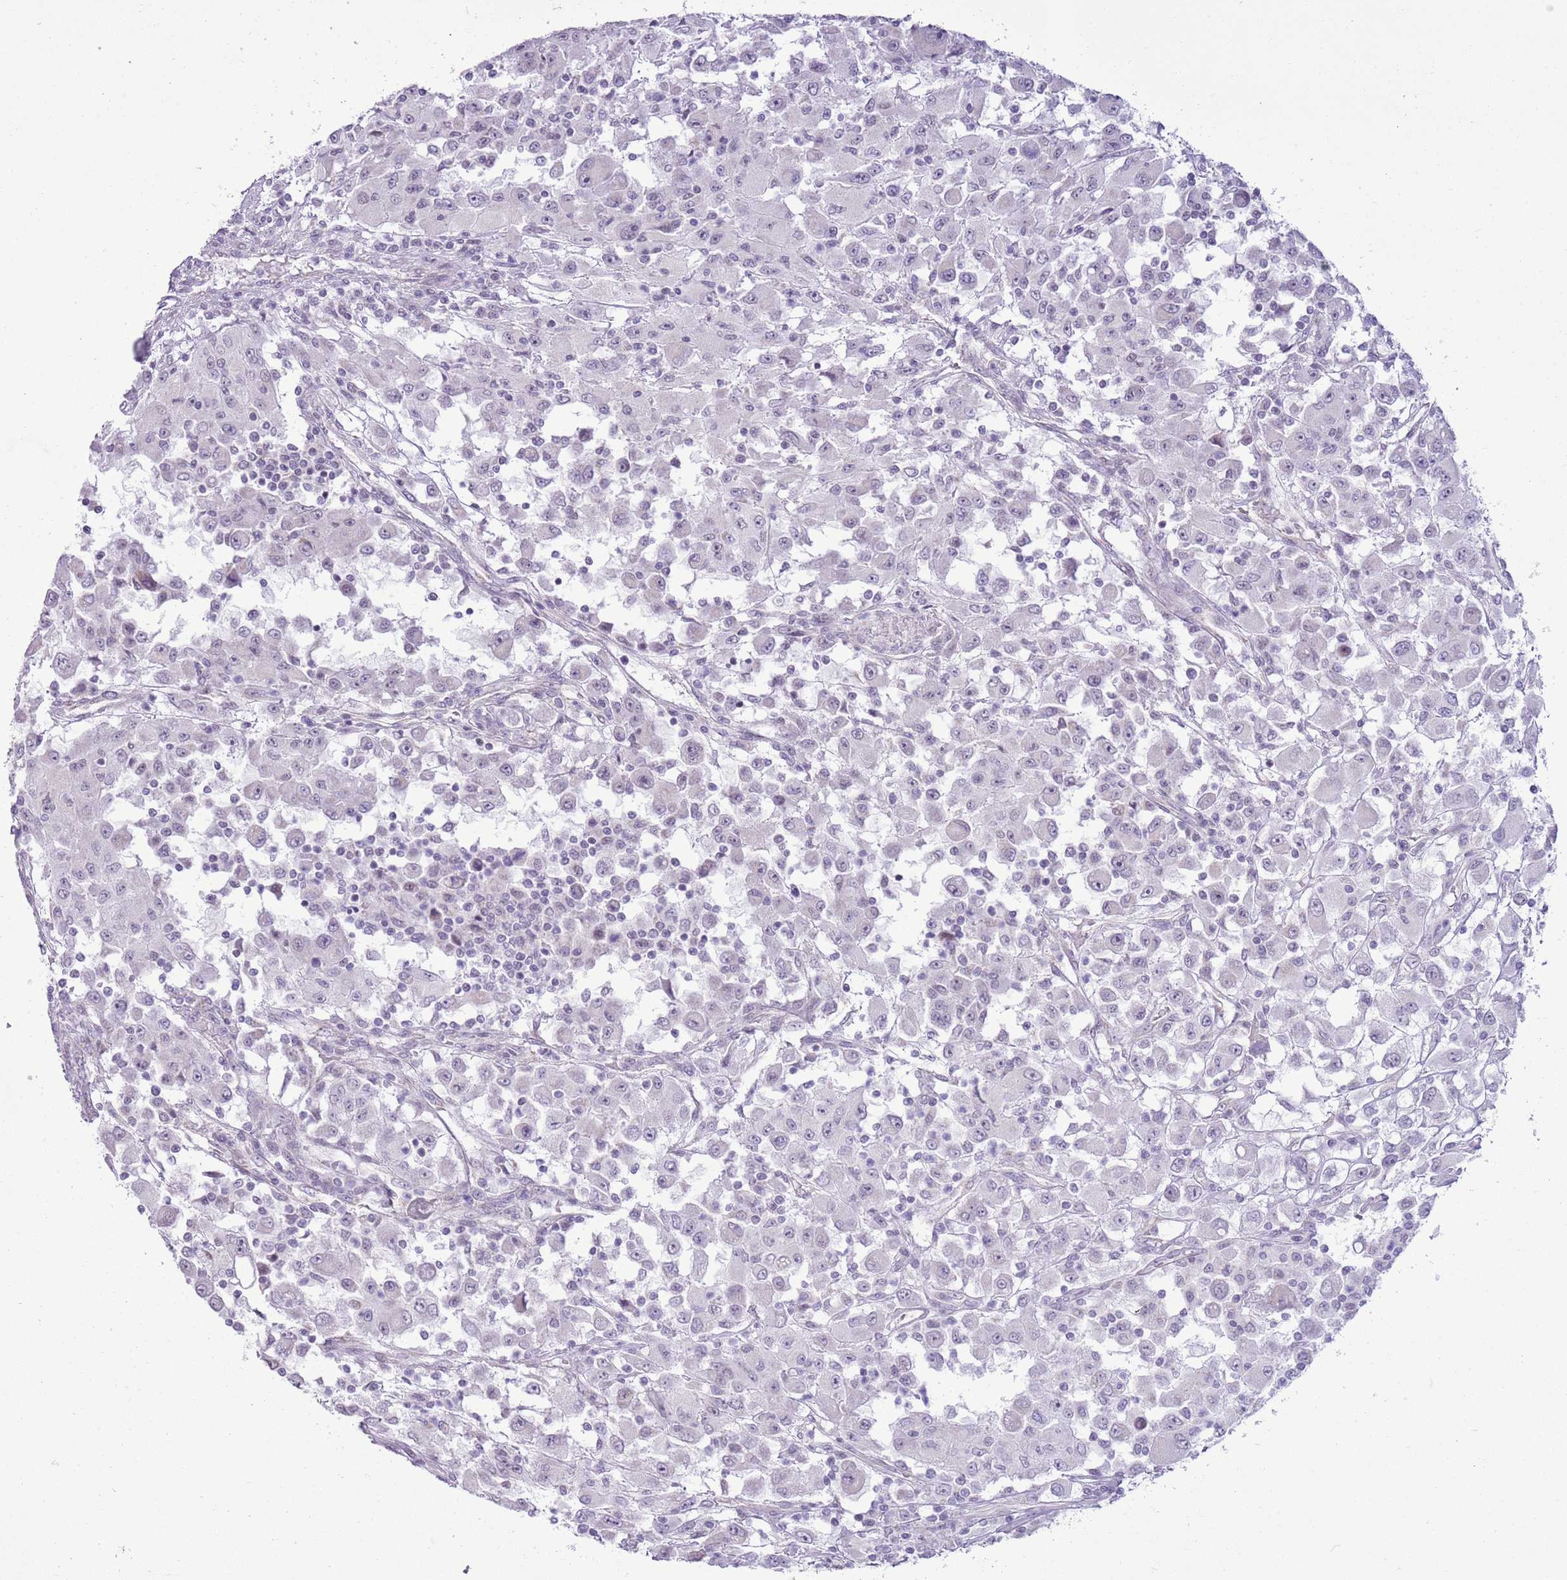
{"staining": {"intensity": "negative", "quantity": "none", "location": "none"}, "tissue": "renal cancer", "cell_type": "Tumor cells", "image_type": "cancer", "snomed": [{"axis": "morphology", "description": "Adenocarcinoma, NOS"}, {"axis": "topography", "description": "Kidney"}], "caption": "An immunohistochemistry (IHC) photomicrograph of renal cancer (adenocarcinoma) is shown. There is no staining in tumor cells of renal cancer (adenocarcinoma).", "gene": "RPL3L", "patient": {"sex": "female", "age": 67}}